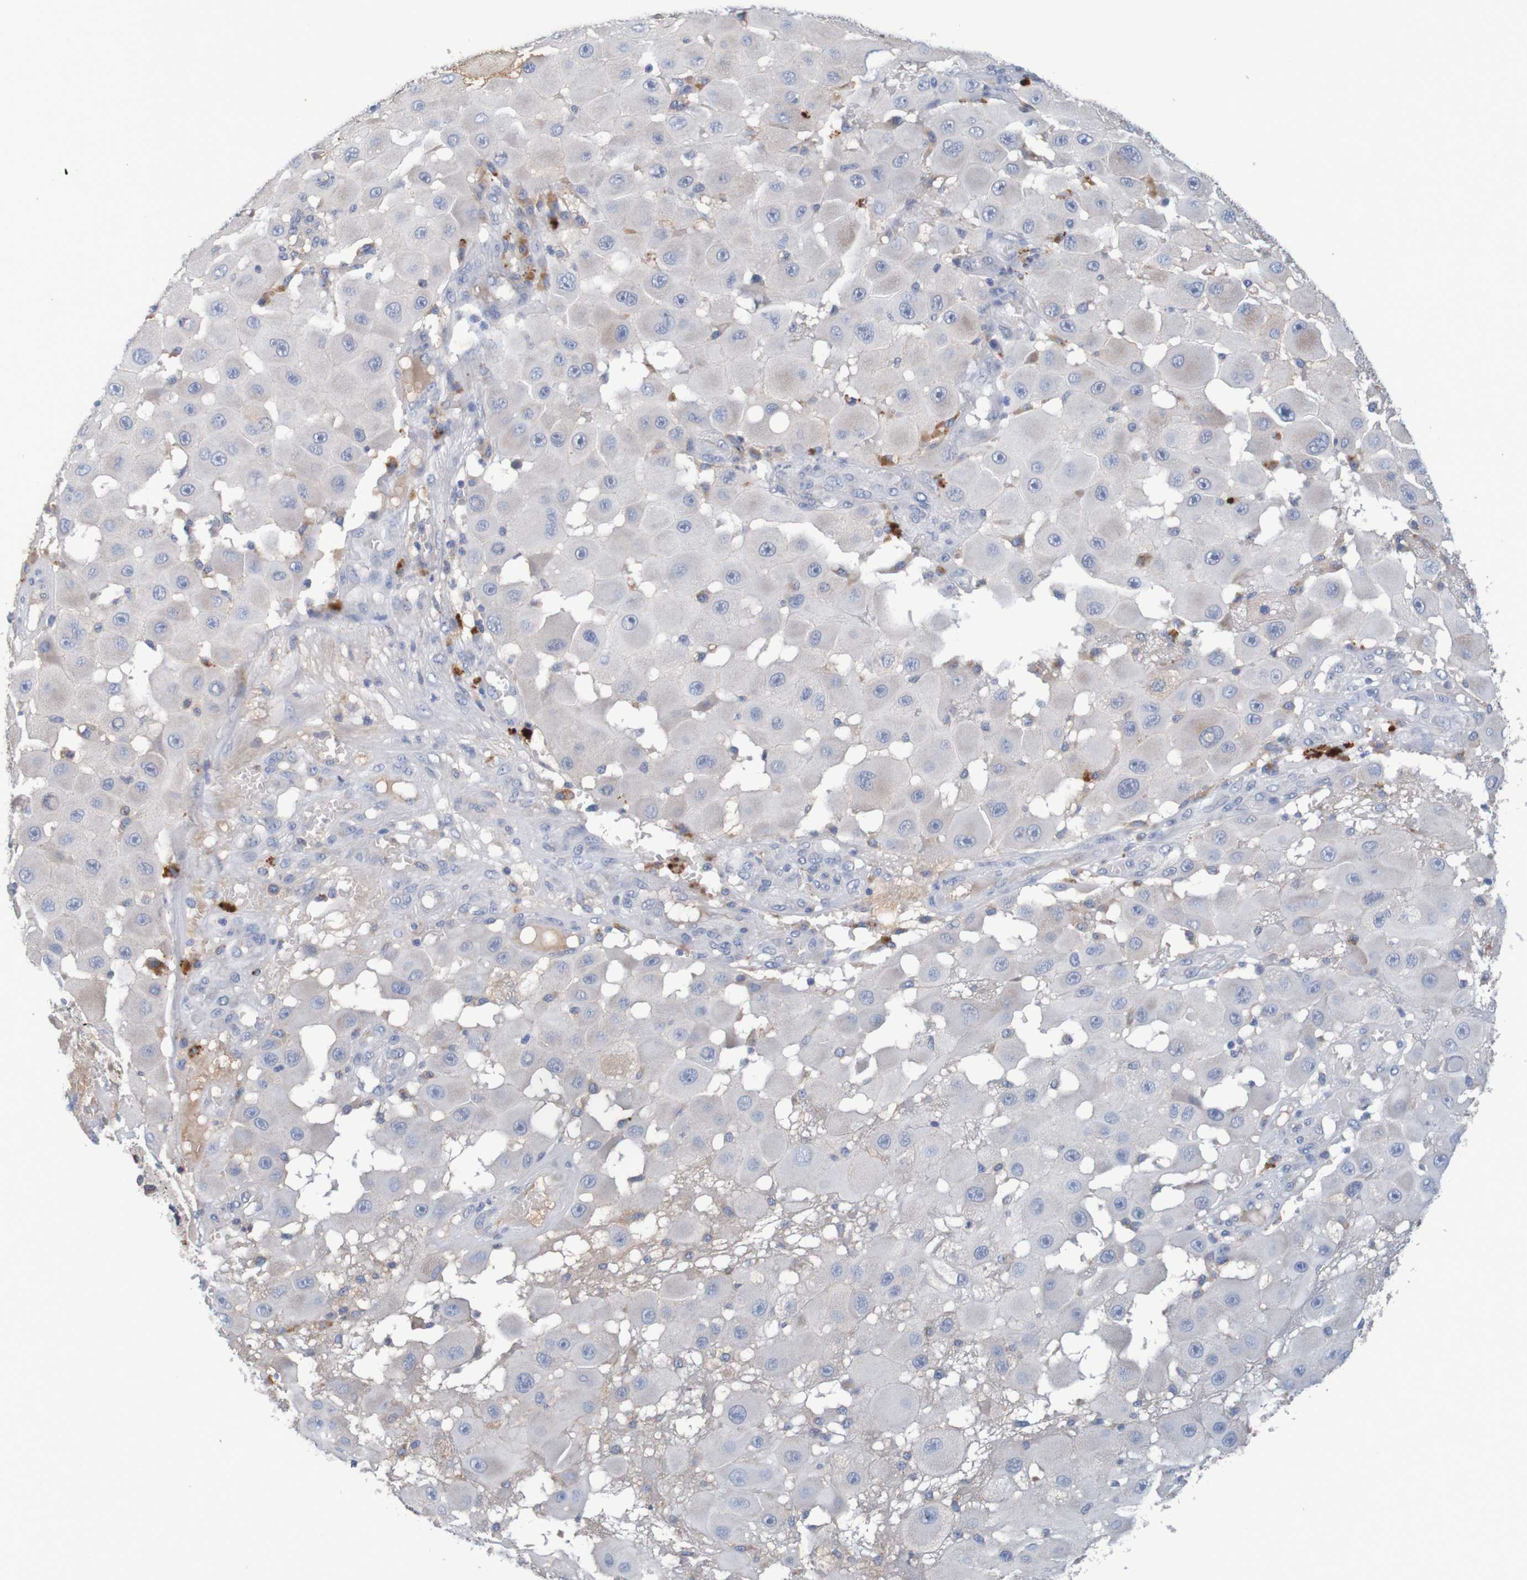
{"staining": {"intensity": "weak", "quantity": "<25%", "location": "cytoplasmic/membranous"}, "tissue": "melanoma", "cell_type": "Tumor cells", "image_type": "cancer", "snomed": [{"axis": "morphology", "description": "Malignant melanoma, NOS"}, {"axis": "topography", "description": "Skin"}], "caption": "An IHC histopathology image of melanoma is shown. There is no staining in tumor cells of melanoma.", "gene": "LTA", "patient": {"sex": "female", "age": 81}}